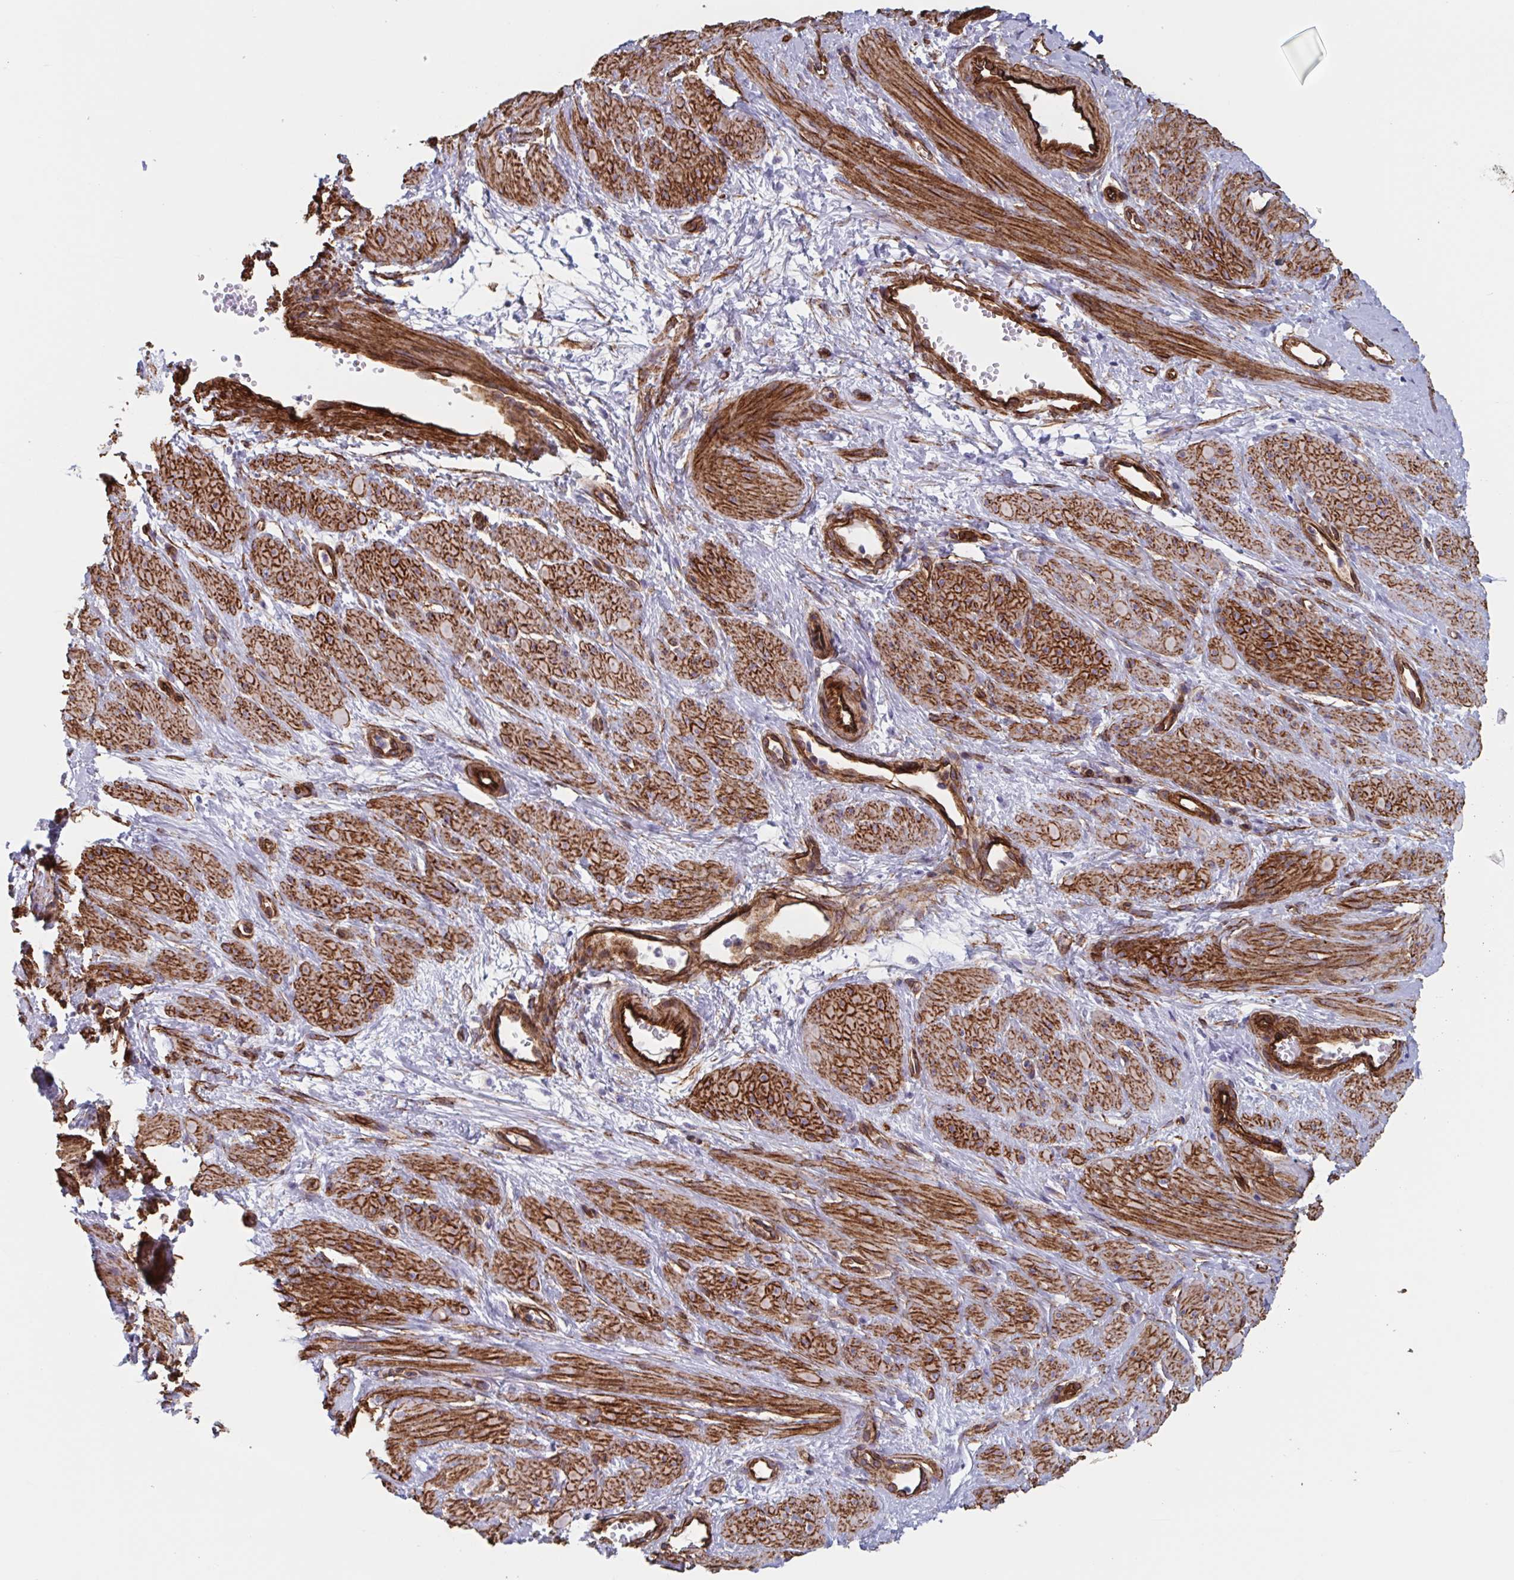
{"staining": {"intensity": "strong", "quantity": ">75%", "location": "cytoplasmic/membranous"}, "tissue": "smooth muscle", "cell_type": "Smooth muscle cells", "image_type": "normal", "snomed": [{"axis": "morphology", "description": "Normal tissue, NOS"}, {"axis": "topography", "description": "Smooth muscle"}, {"axis": "topography", "description": "Uterus"}], "caption": "A high amount of strong cytoplasmic/membranous positivity is seen in about >75% of smooth muscle cells in benign smooth muscle. (Brightfield microscopy of DAB IHC at high magnification).", "gene": "CITED4", "patient": {"sex": "female", "age": 39}}